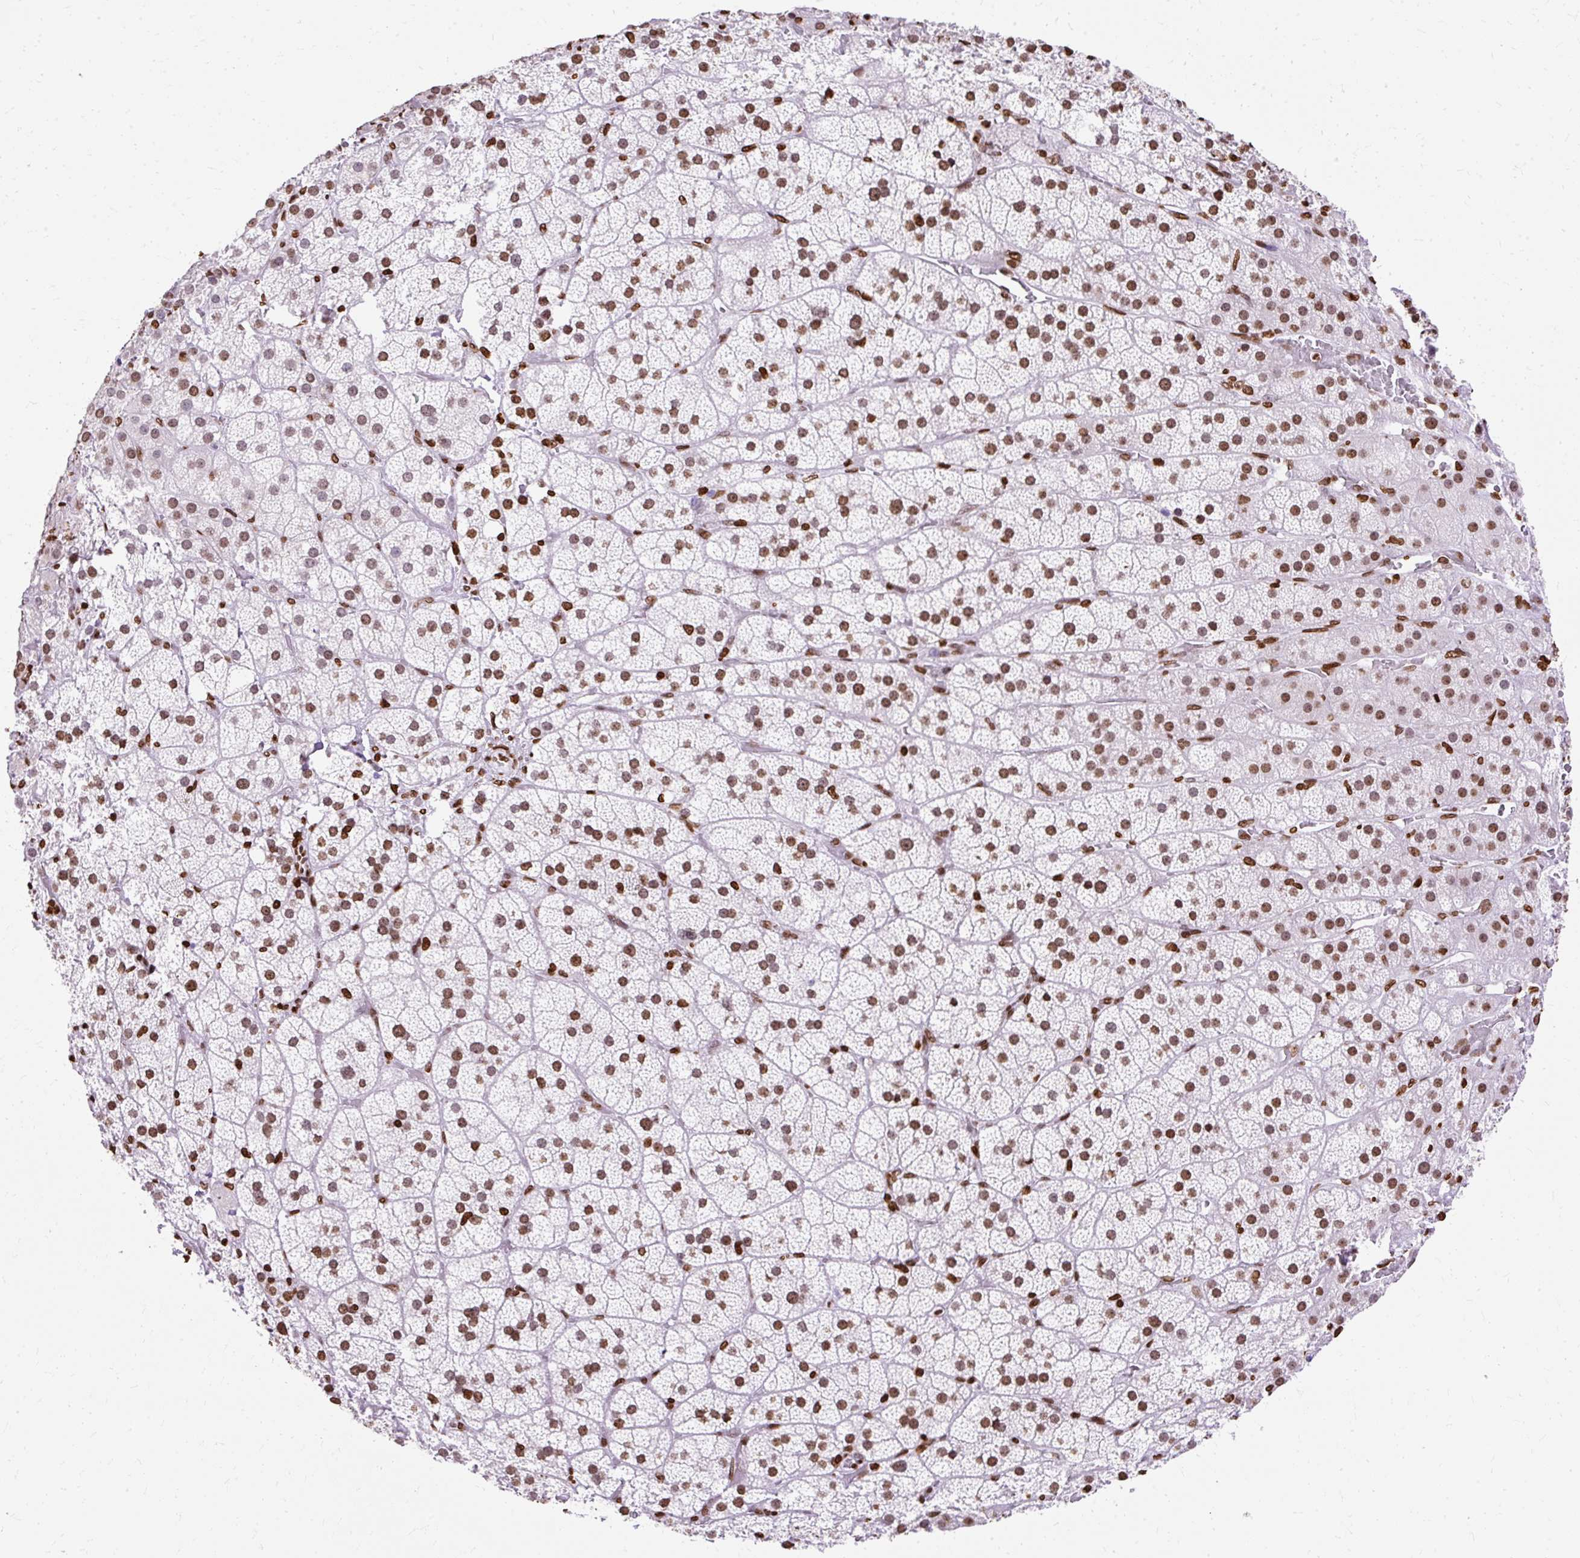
{"staining": {"intensity": "strong", "quantity": ">75%", "location": "nuclear"}, "tissue": "adrenal gland", "cell_type": "Glandular cells", "image_type": "normal", "snomed": [{"axis": "morphology", "description": "Normal tissue, NOS"}, {"axis": "topography", "description": "Adrenal gland"}], "caption": "The immunohistochemical stain labels strong nuclear staining in glandular cells of benign adrenal gland.", "gene": "TMEM184C", "patient": {"sex": "male", "age": 57}}